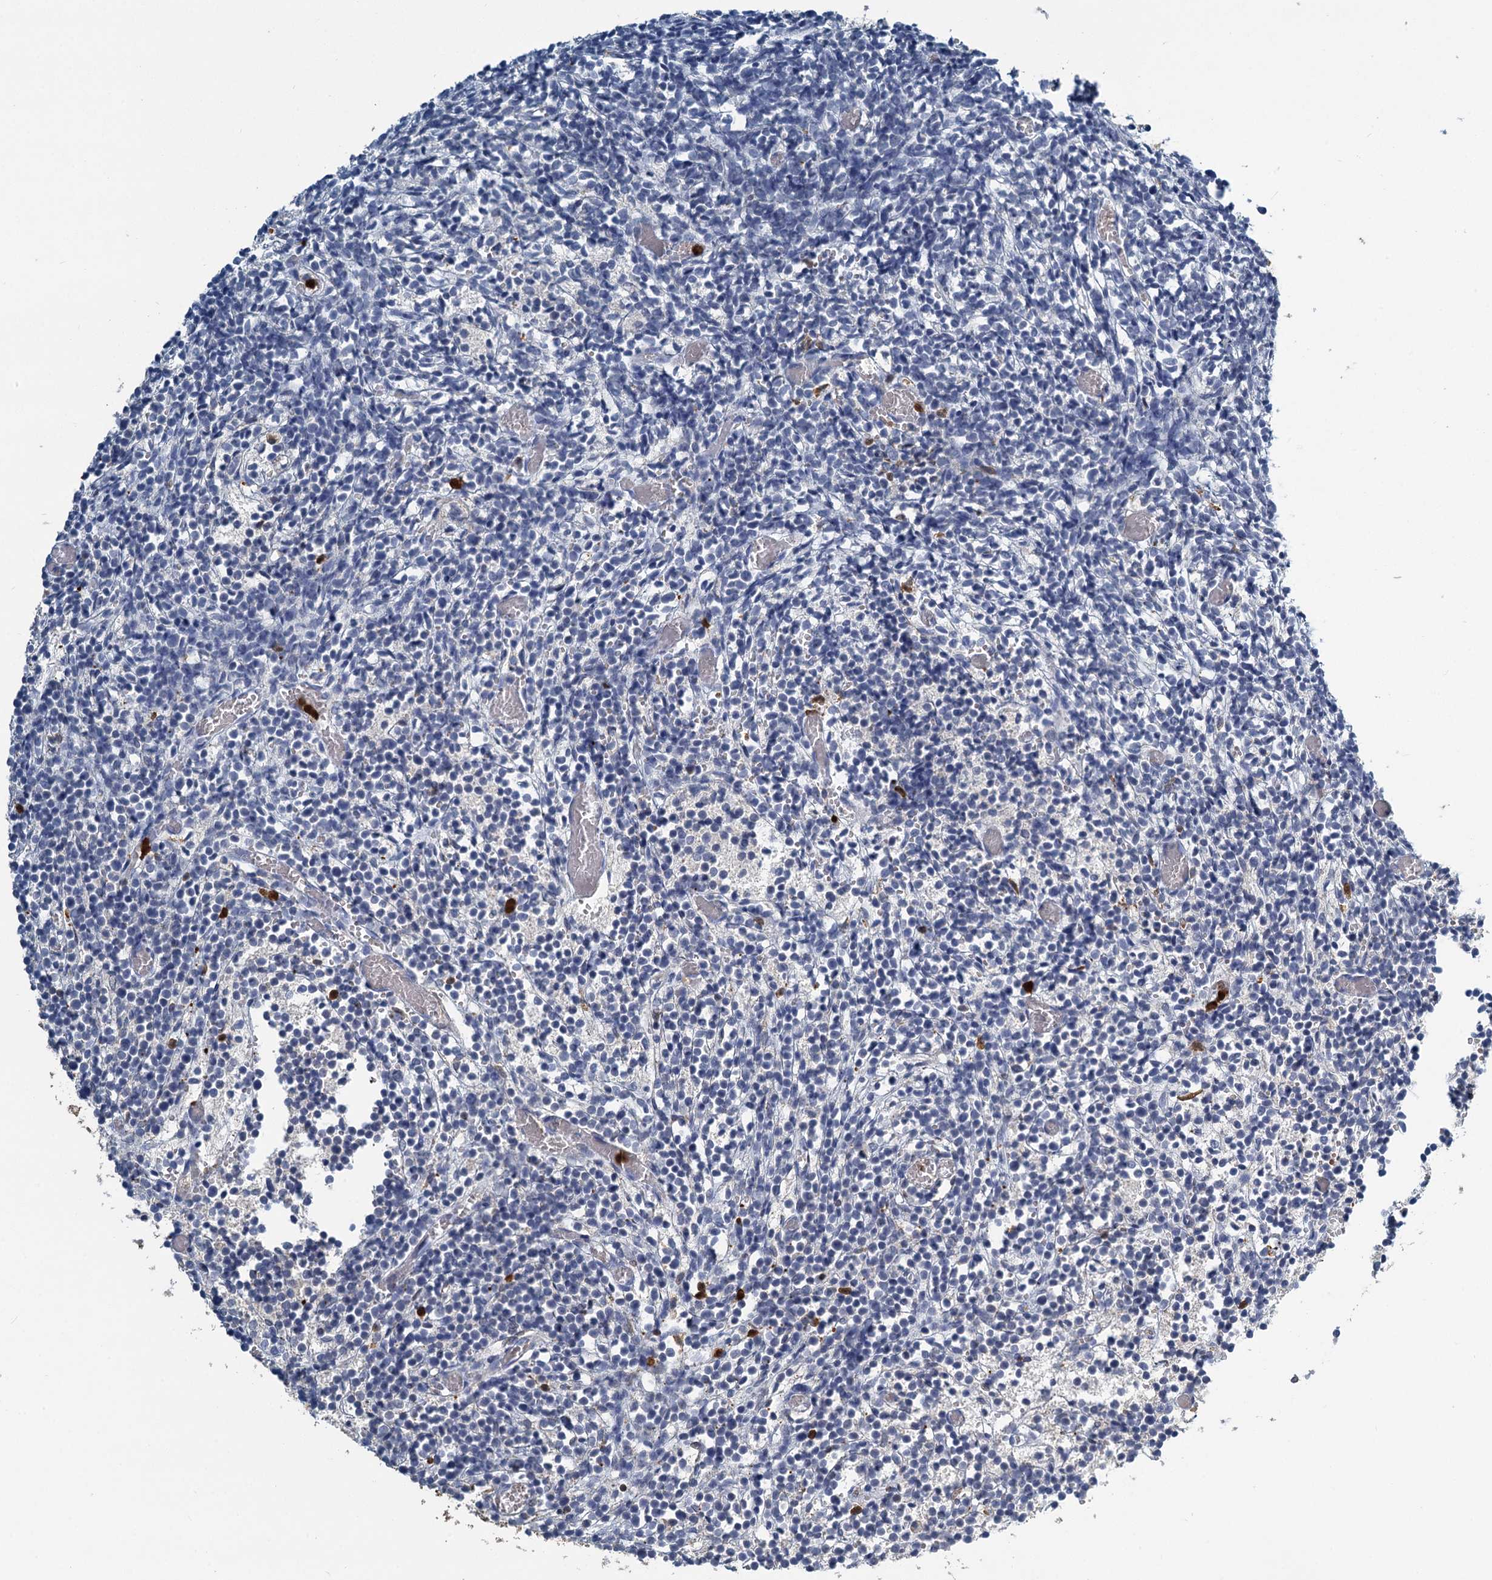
{"staining": {"intensity": "negative", "quantity": "none", "location": "none"}, "tissue": "glioma", "cell_type": "Tumor cells", "image_type": "cancer", "snomed": [{"axis": "morphology", "description": "Glioma, malignant, Low grade"}, {"axis": "topography", "description": "Brain"}], "caption": "IHC histopathology image of glioma stained for a protein (brown), which shows no staining in tumor cells.", "gene": "S100A6", "patient": {"sex": "female", "age": 1}}